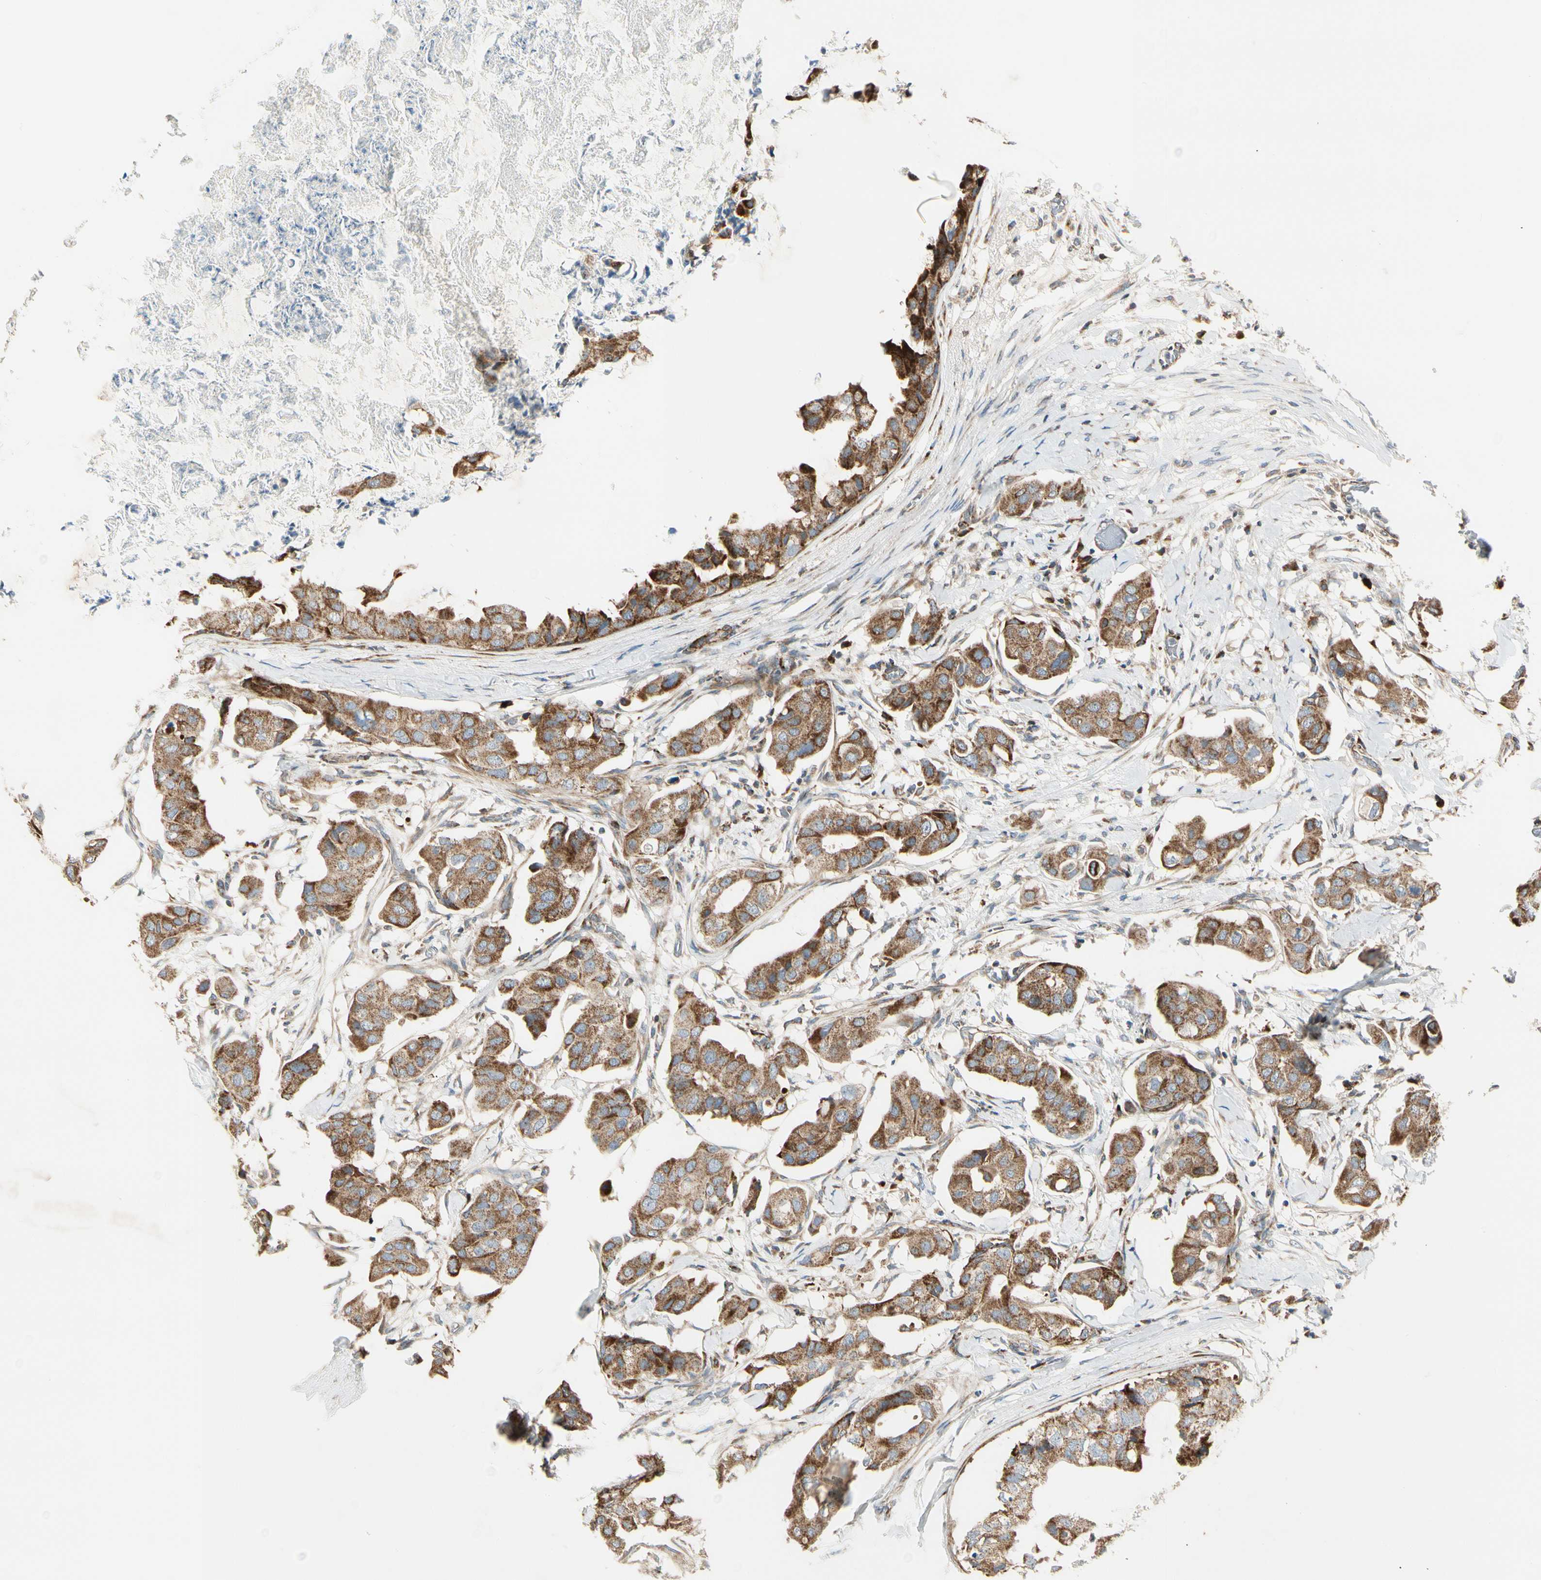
{"staining": {"intensity": "moderate", "quantity": ">75%", "location": "cytoplasmic/membranous"}, "tissue": "breast cancer", "cell_type": "Tumor cells", "image_type": "cancer", "snomed": [{"axis": "morphology", "description": "Duct carcinoma"}, {"axis": "topography", "description": "Breast"}], "caption": "Immunohistochemical staining of breast cancer shows medium levels of moderate cytoplasmic/membranous protein expression in about >75% of tumor cells.", "gene": "MRPL9", "patient": {"sex": "female", "age": 40}}